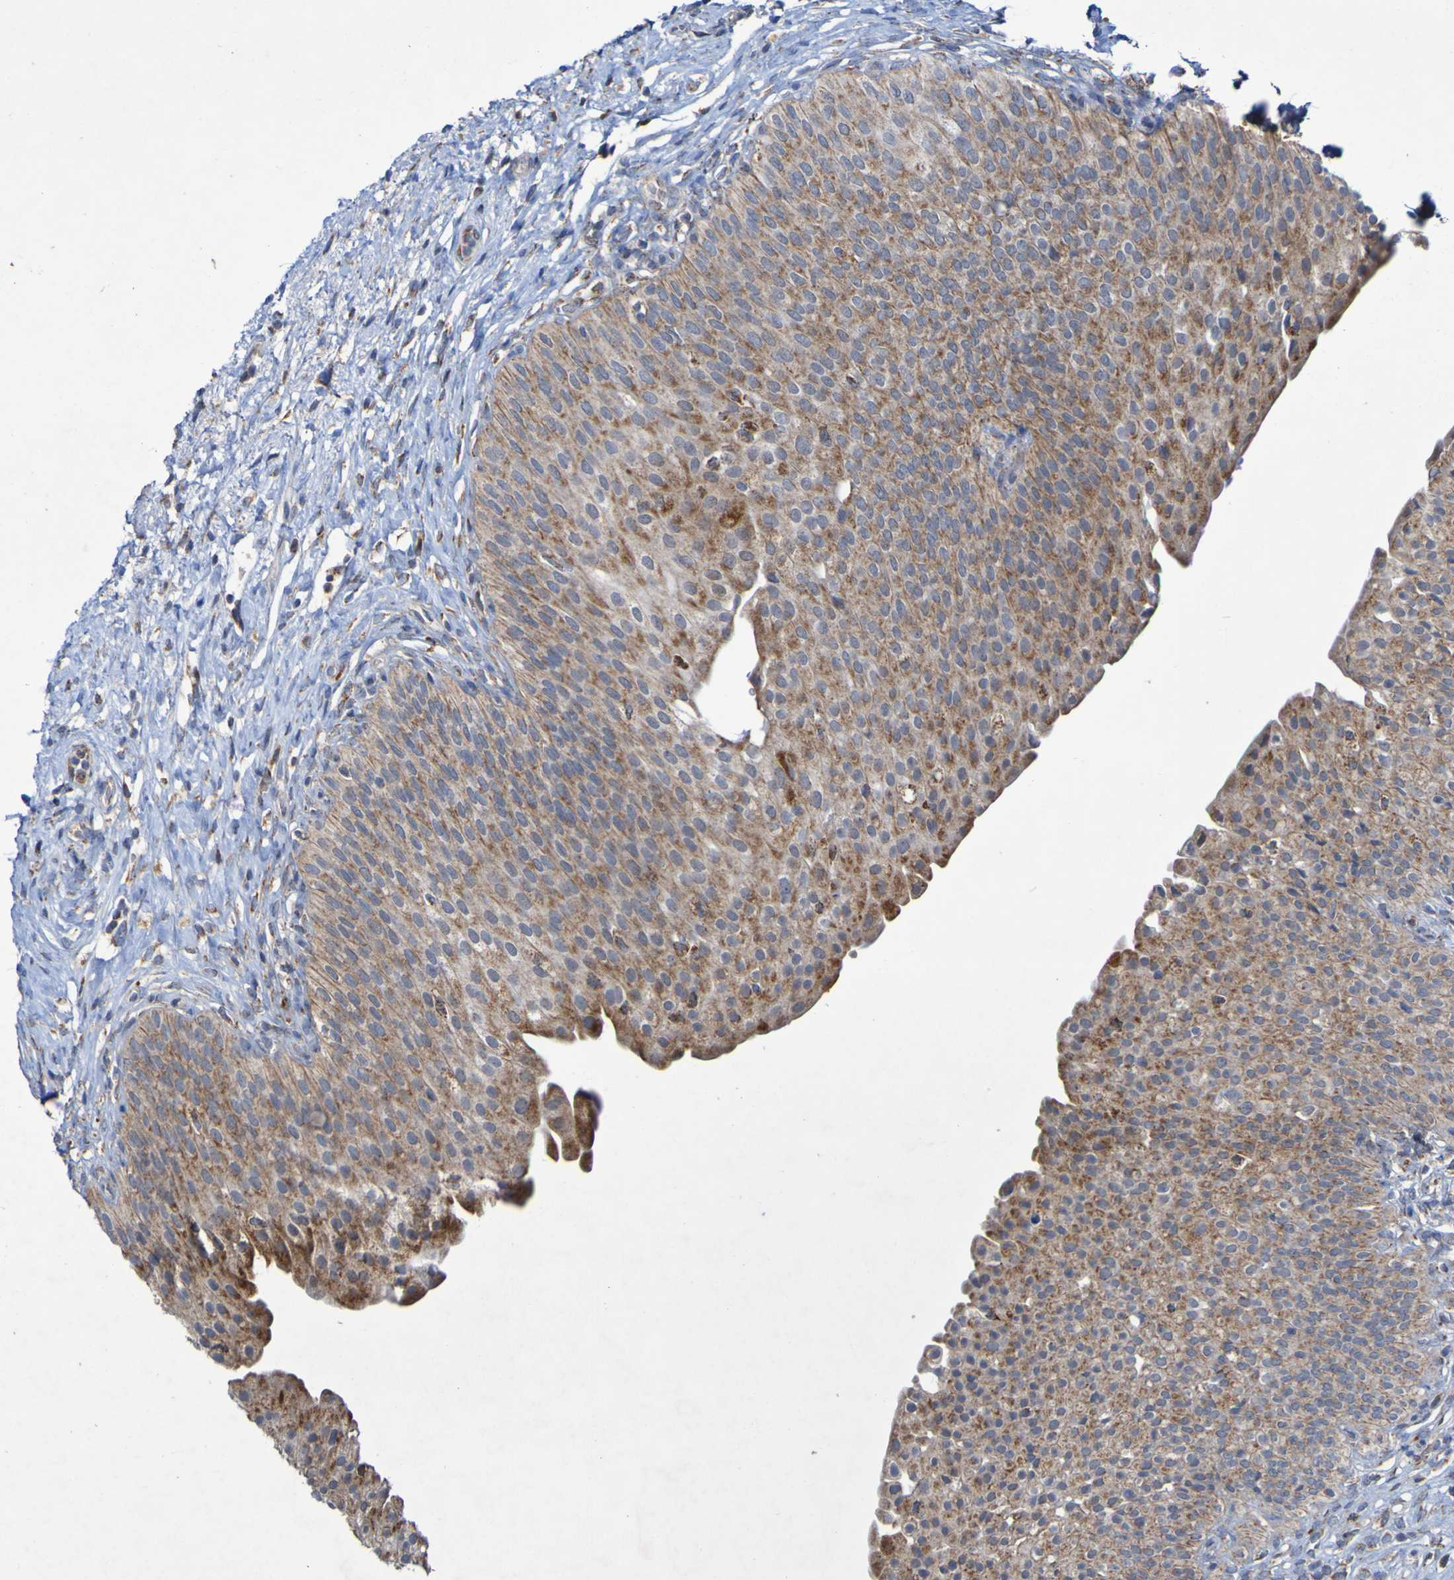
{"staining": {"intensity": "moderate", "quantity": ">75%", "location": "cytoplasmic/membranous"}, "tissue": "urinary bladder", "cell_type": "Urothelial cells", "image_type": "normal", "snomed": [{"axis": "morphology", "description": "Normal tissue, NOS"}, {"axis": "topography", "description": "Urinary bladder"}], "caption": "Brown immunohistochemical staining in benign human urinary bladder exhibits moderate cytoplasmic/membranous positivity in about >75% of urothelial cells. Nuclei are stained in blue.", "gene": "CCDC51", "patient": {"sex": "male", "age": 46}}